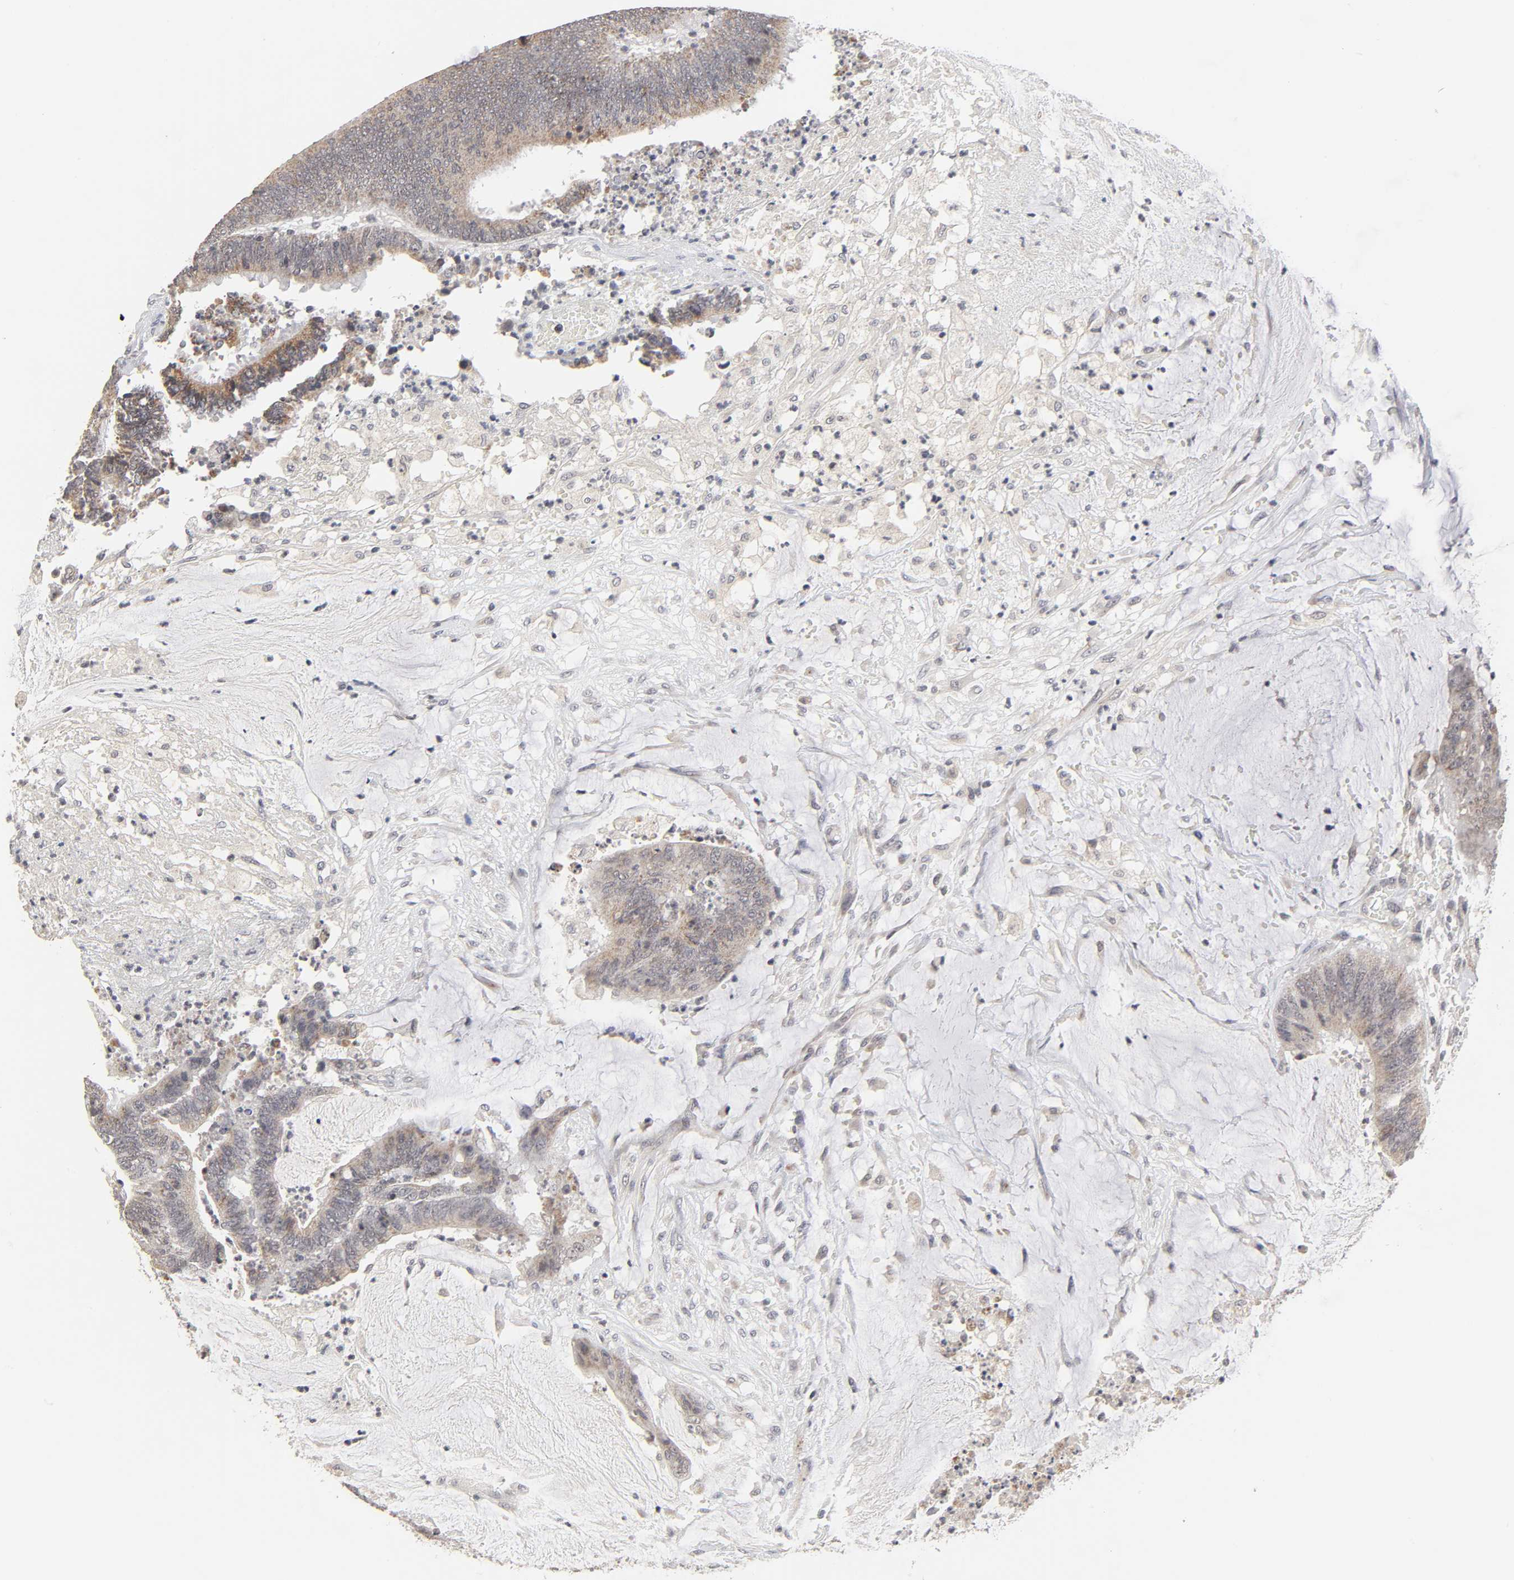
{"staining": {"intensity": "moderate", "quantity": ">75%", "location": "cytoplasmic/membranous"}, "tissue": "colorectal cancer", "cell_type": "Tumor cells", "image_type": "cancer", "snomed": [{"axis": "morphology", "description": "Adenocarcinoma, NOS"}, {"axis": "topography", "description": "Rectum"}], "caption": "Colorectal cancer stained for a protein (brown) displays moderate cytoplasmic/membranous positive expression in approximately >75% of tumor cells.", "gene": "AUH", "patient": {"sex": "female", "age": 66}}